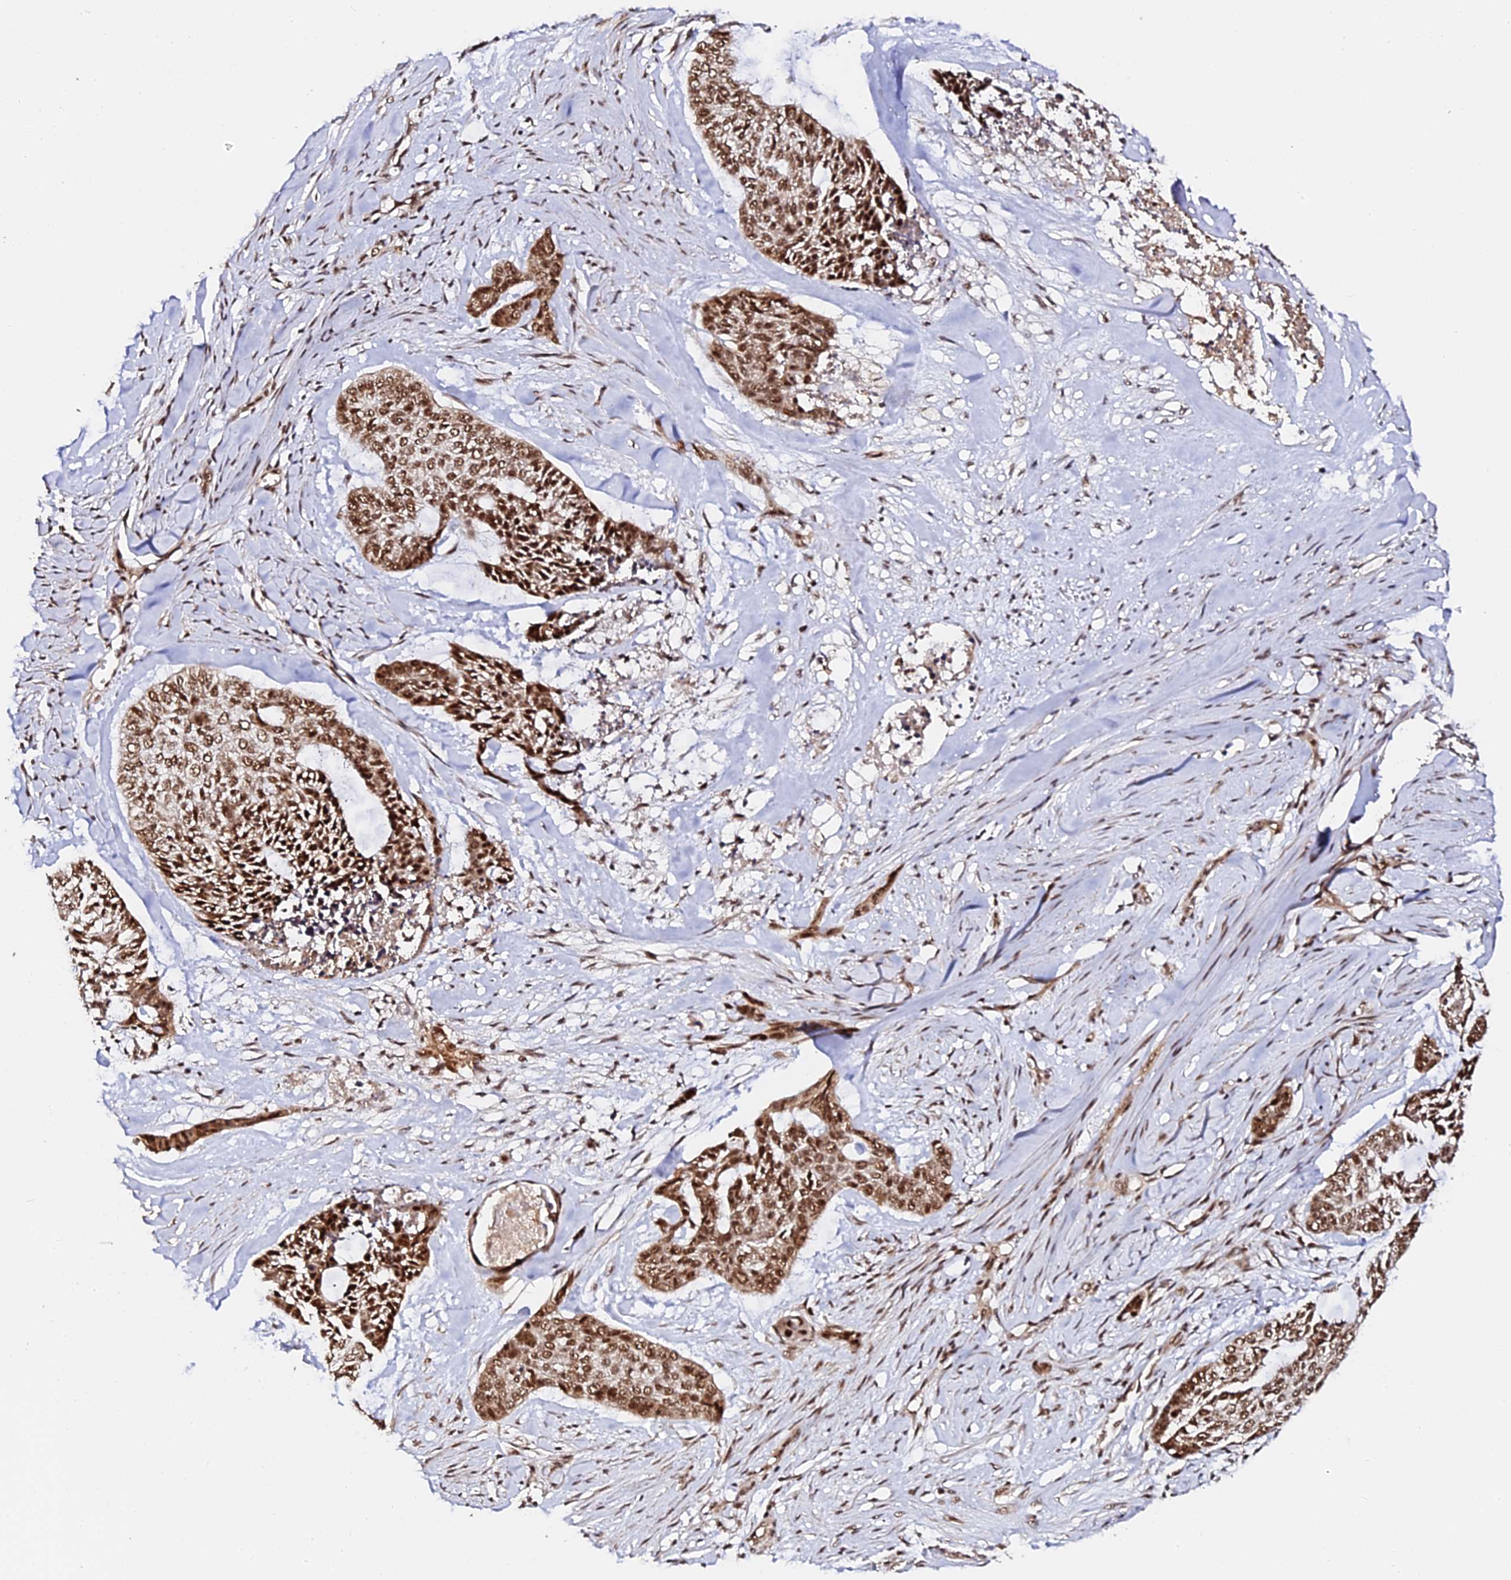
{"staining": {"intensity": "strong", "quantity": ">75%", "location": "nuclear"}, "tissue": "skin cancer", "cell_type": "Tumor cells", "image_type": "cancer", "snomed": [{"axis": "morphology", "description": "Basal cell carcinoma"}, {"axis": "topography", "description": "Skin"}], "caption": "Brown immunohistochemical staining in basal cell carcinoma (skin) shows strong nuclear staining in about >75% of tumor cells. The staining is performed using DAB brown chromogen to label protein expression. The nuclei are counter-stained blue using hematoxylin.", "gene": "MCRS1", "patient": {"sex": "female", "age": 64}}